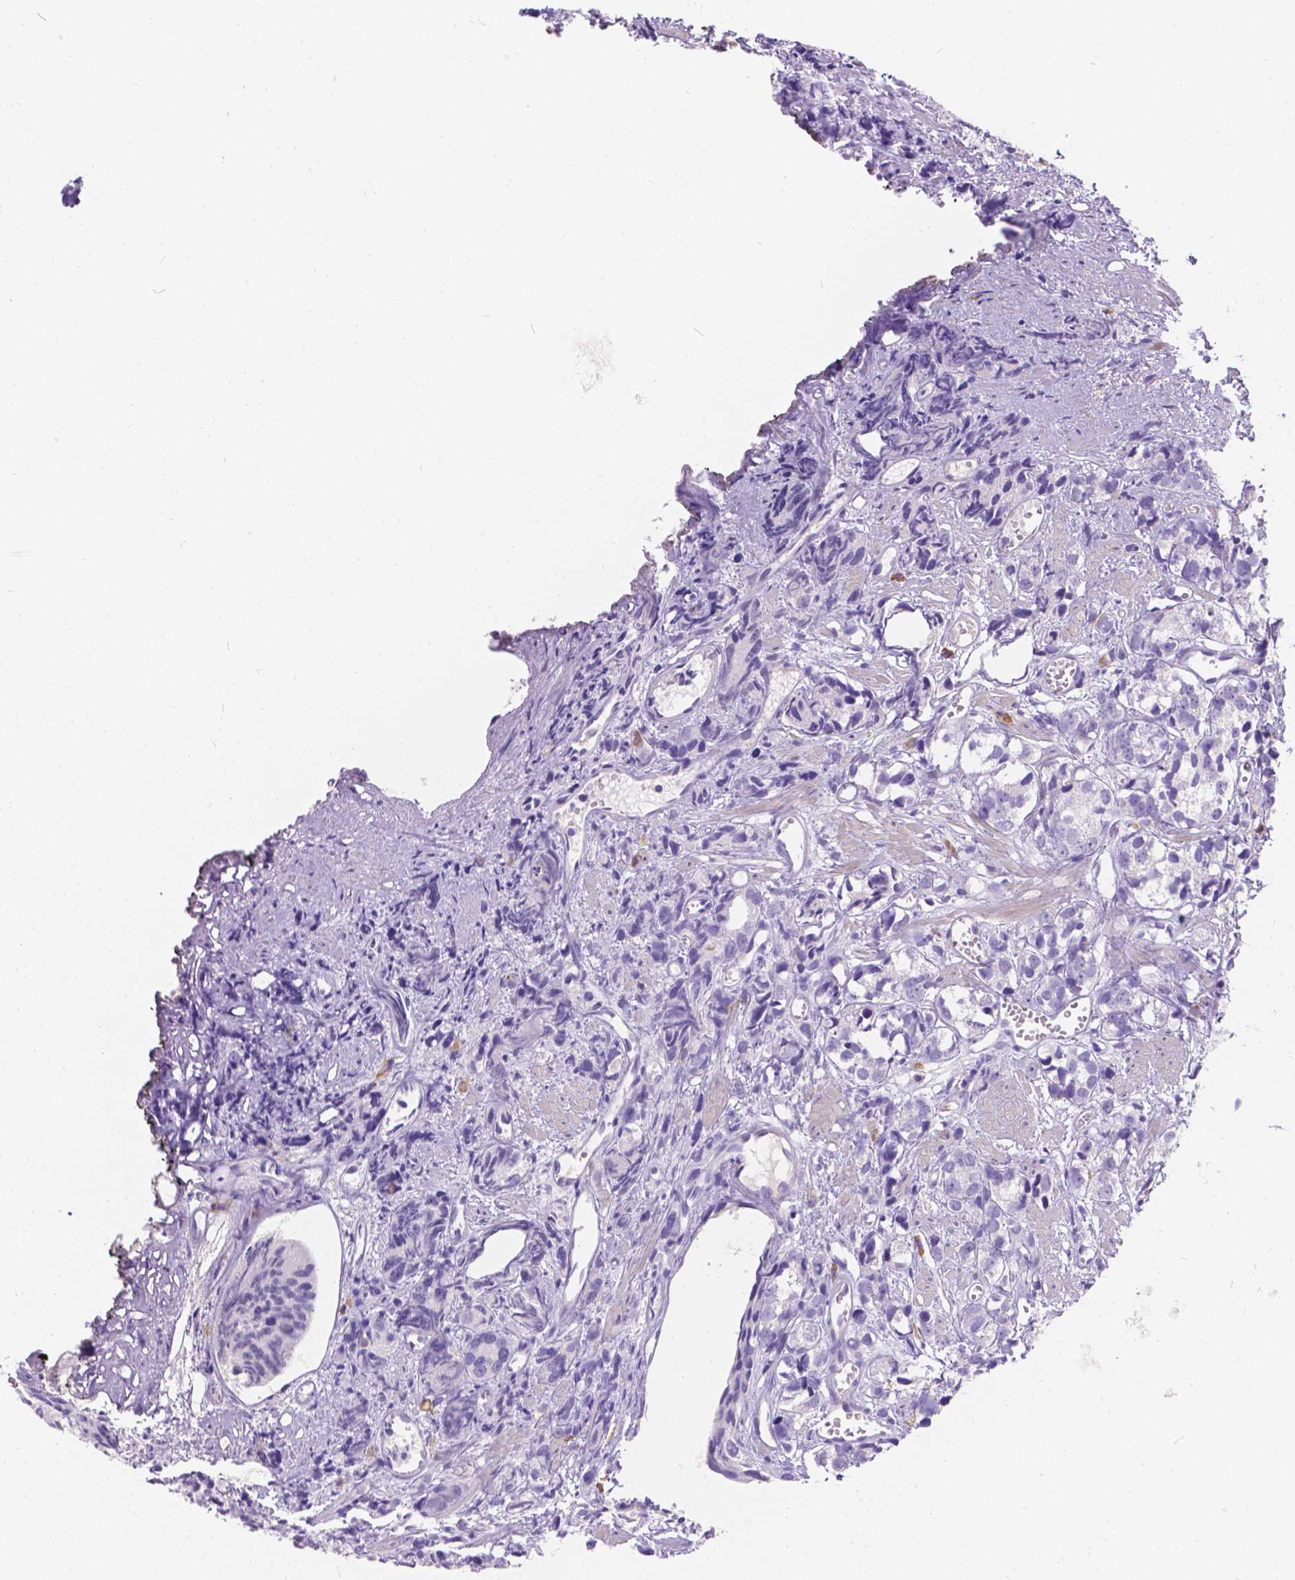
{"staining": {"intensity": "negative", "quantity": "none", "location": "none"}, "tissue": "prostate cancer", "cell_type": "Tumor cells", "image_type": "cancer", "snomed": [{"axis": "morphology", "description": "Adenocarcinoma, High grade"}, {"axis": "topography", "description": "Prostate"}], "caption": "Immunohistochemistry (IHC) image of neoplastic tissue: prostate cancer (high-grade adenocarcinoma) stained with DAB shows no significant protein staining in tumor cells. (DAB immunohistochemistry with hematoxylin counter stain).", "gene": "GNRHR", "patient": {"sex": "male", "age": 77}}